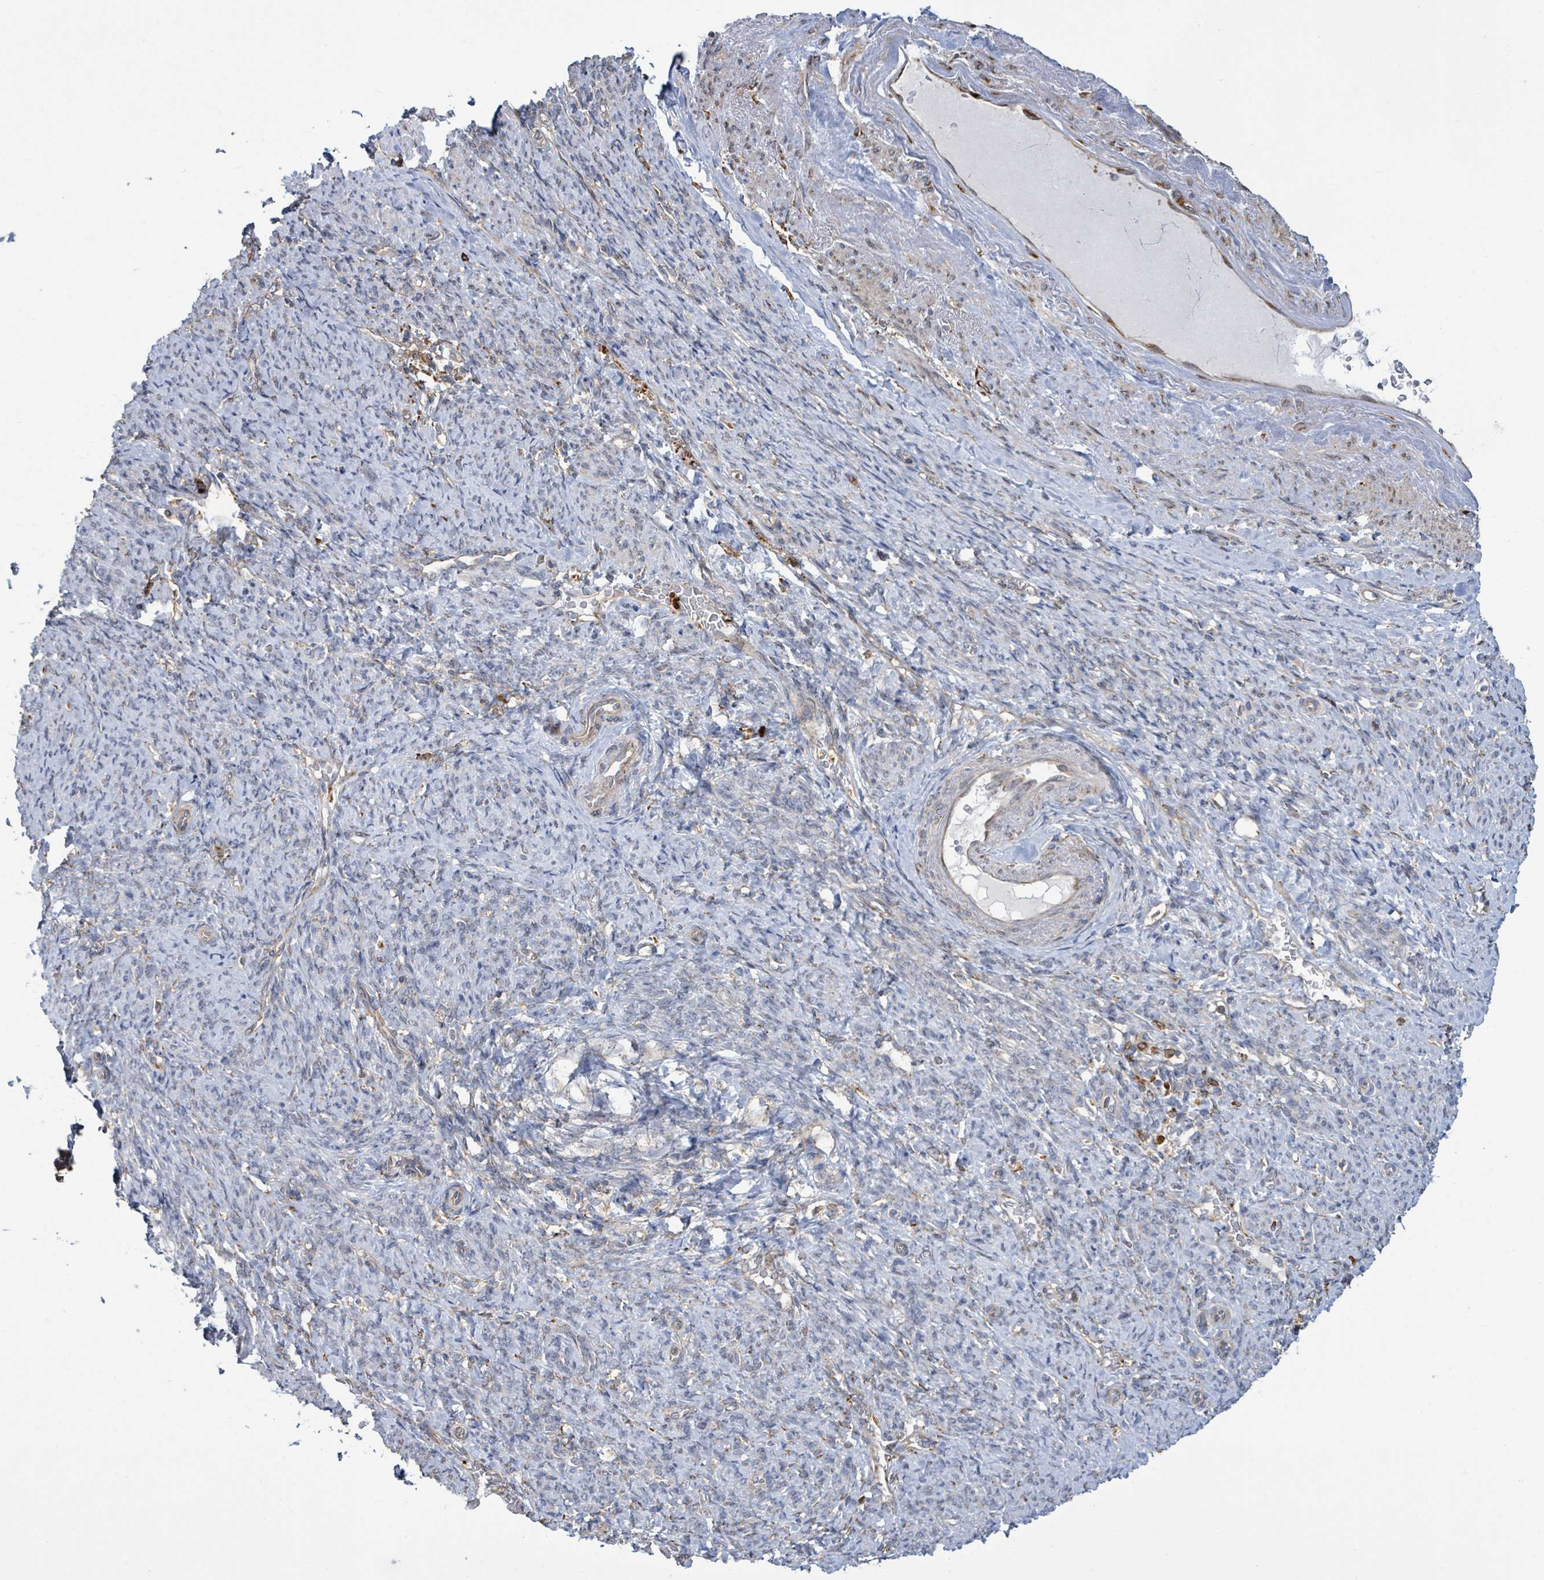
{"staining": {"intensity": "strong", "quantity": ">75%", "location": "cytoplasmic/membranous"}, "tissue": "endometrial cancer", "cell_type": "Tumor cells", "image_type": "cancer", "snomed": [{"axis": "morphology", "description": "Adenocarcinoma, NOS"}, {"axis": "topography", "description": "Endometrium"}], "caption": "An immunohistochemistry (IHC) image of neoplastic tissue is shown. Protein staining in brown labels strong cytoplasmic/membranous positivity in endometrial cancer (adenocarcinoma) within tumor cells.", "gene": "RFPL4A", "patient": {"sex": "female", "age": 70}}